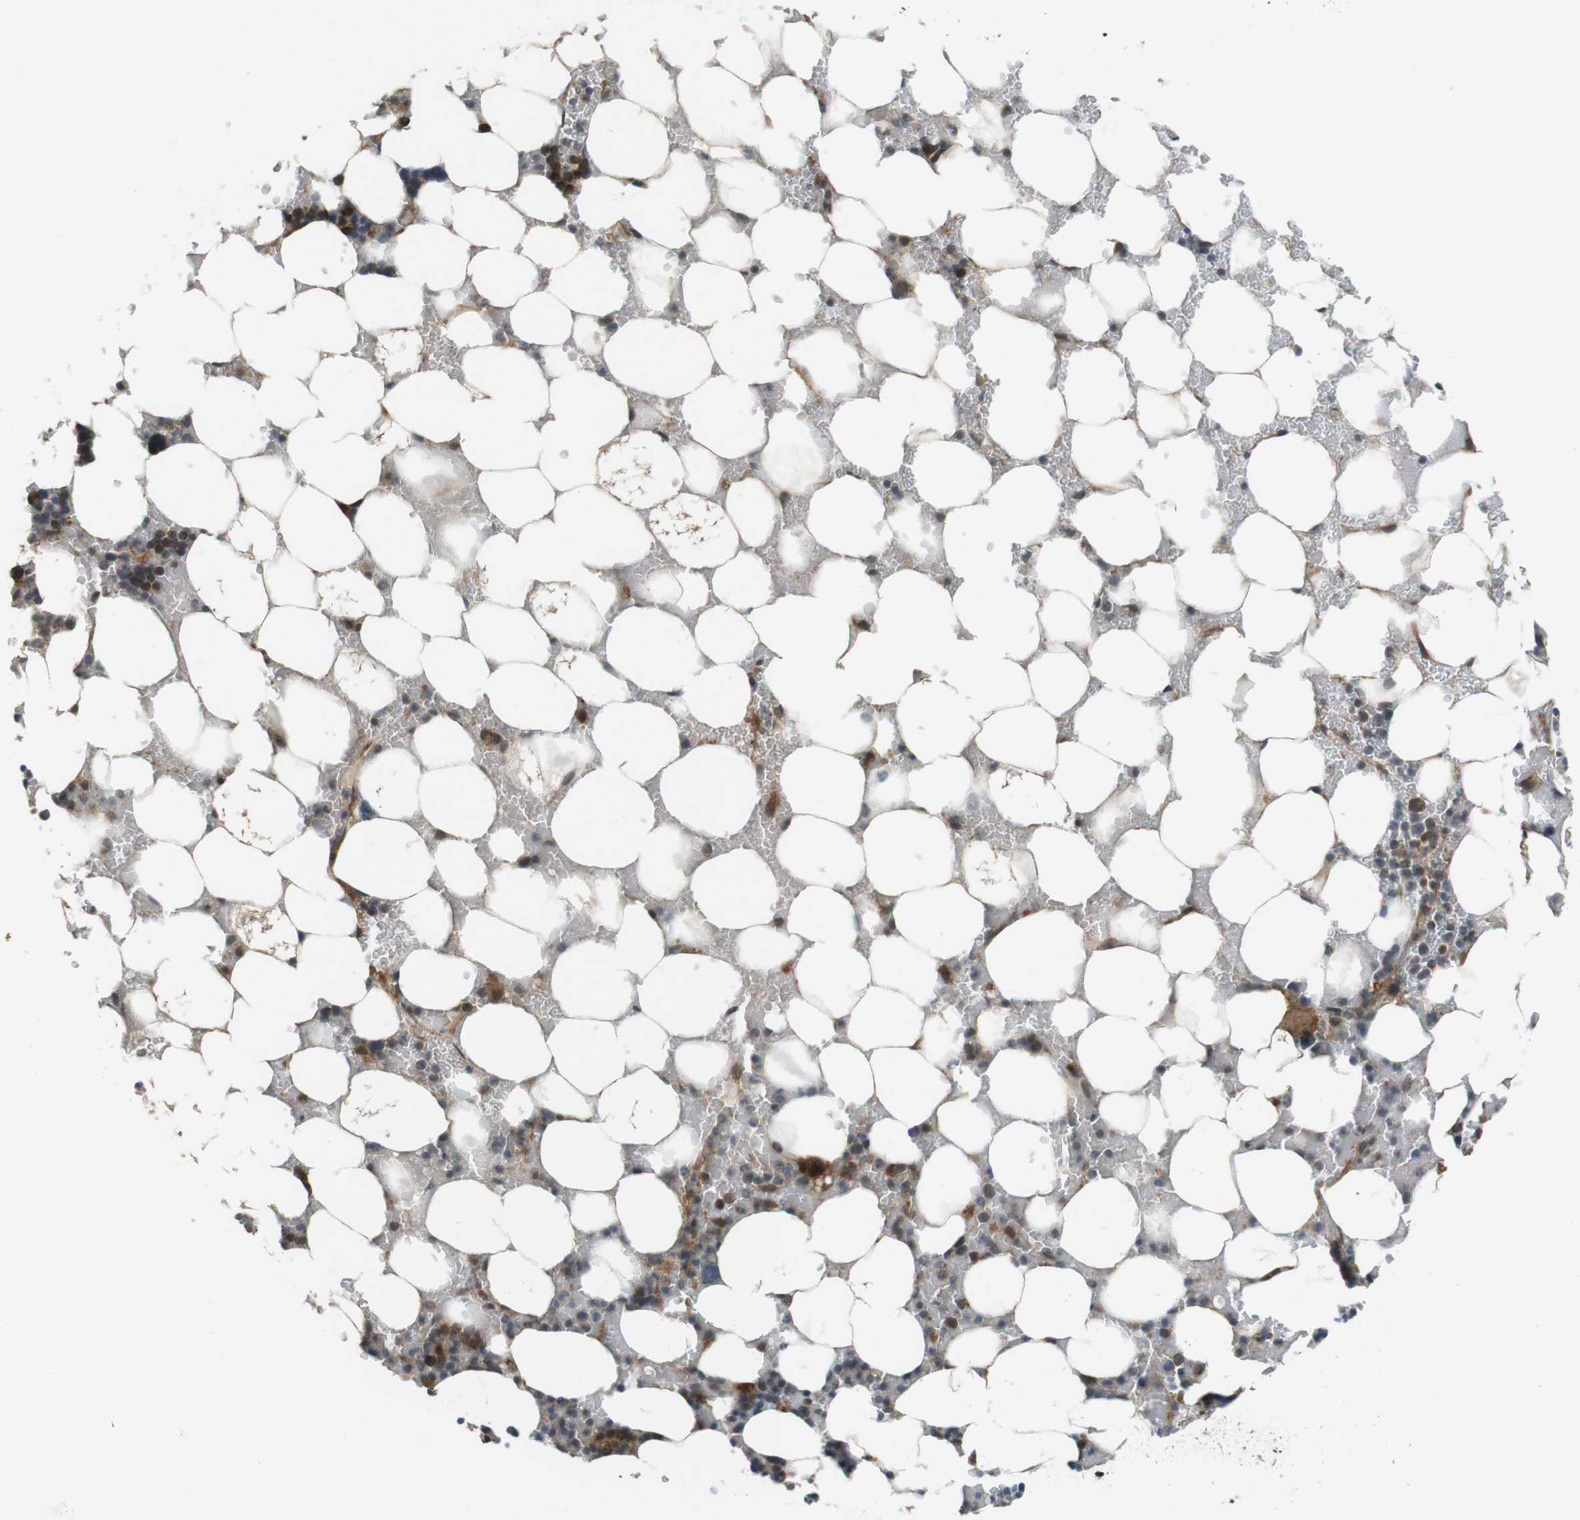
{"staining": {"intensity": "moderate", "quantity": "25%-75%", "location": "cytoplasmic/membranous"}, "tissue": "bone marrow", "cell_type": "Hematopoietic cells", "image_type": "normal", "snomed": [{"axis": "morphology", "description": "Normal tissue, NOS"}, {"axis": "topography", "description": "Bone marrow"}], "caption": "Protein expression by immunohistochemistry (IHC) exhibits moderate cytoplasmic/membranous expression in about 25%-75% of hematopoietic cells in normal bone marrow. (DAB IHC with brightfield microscopy, high magnification).", "gene": "IFFO2", "patient": {"sex": "female", "age": 73}}